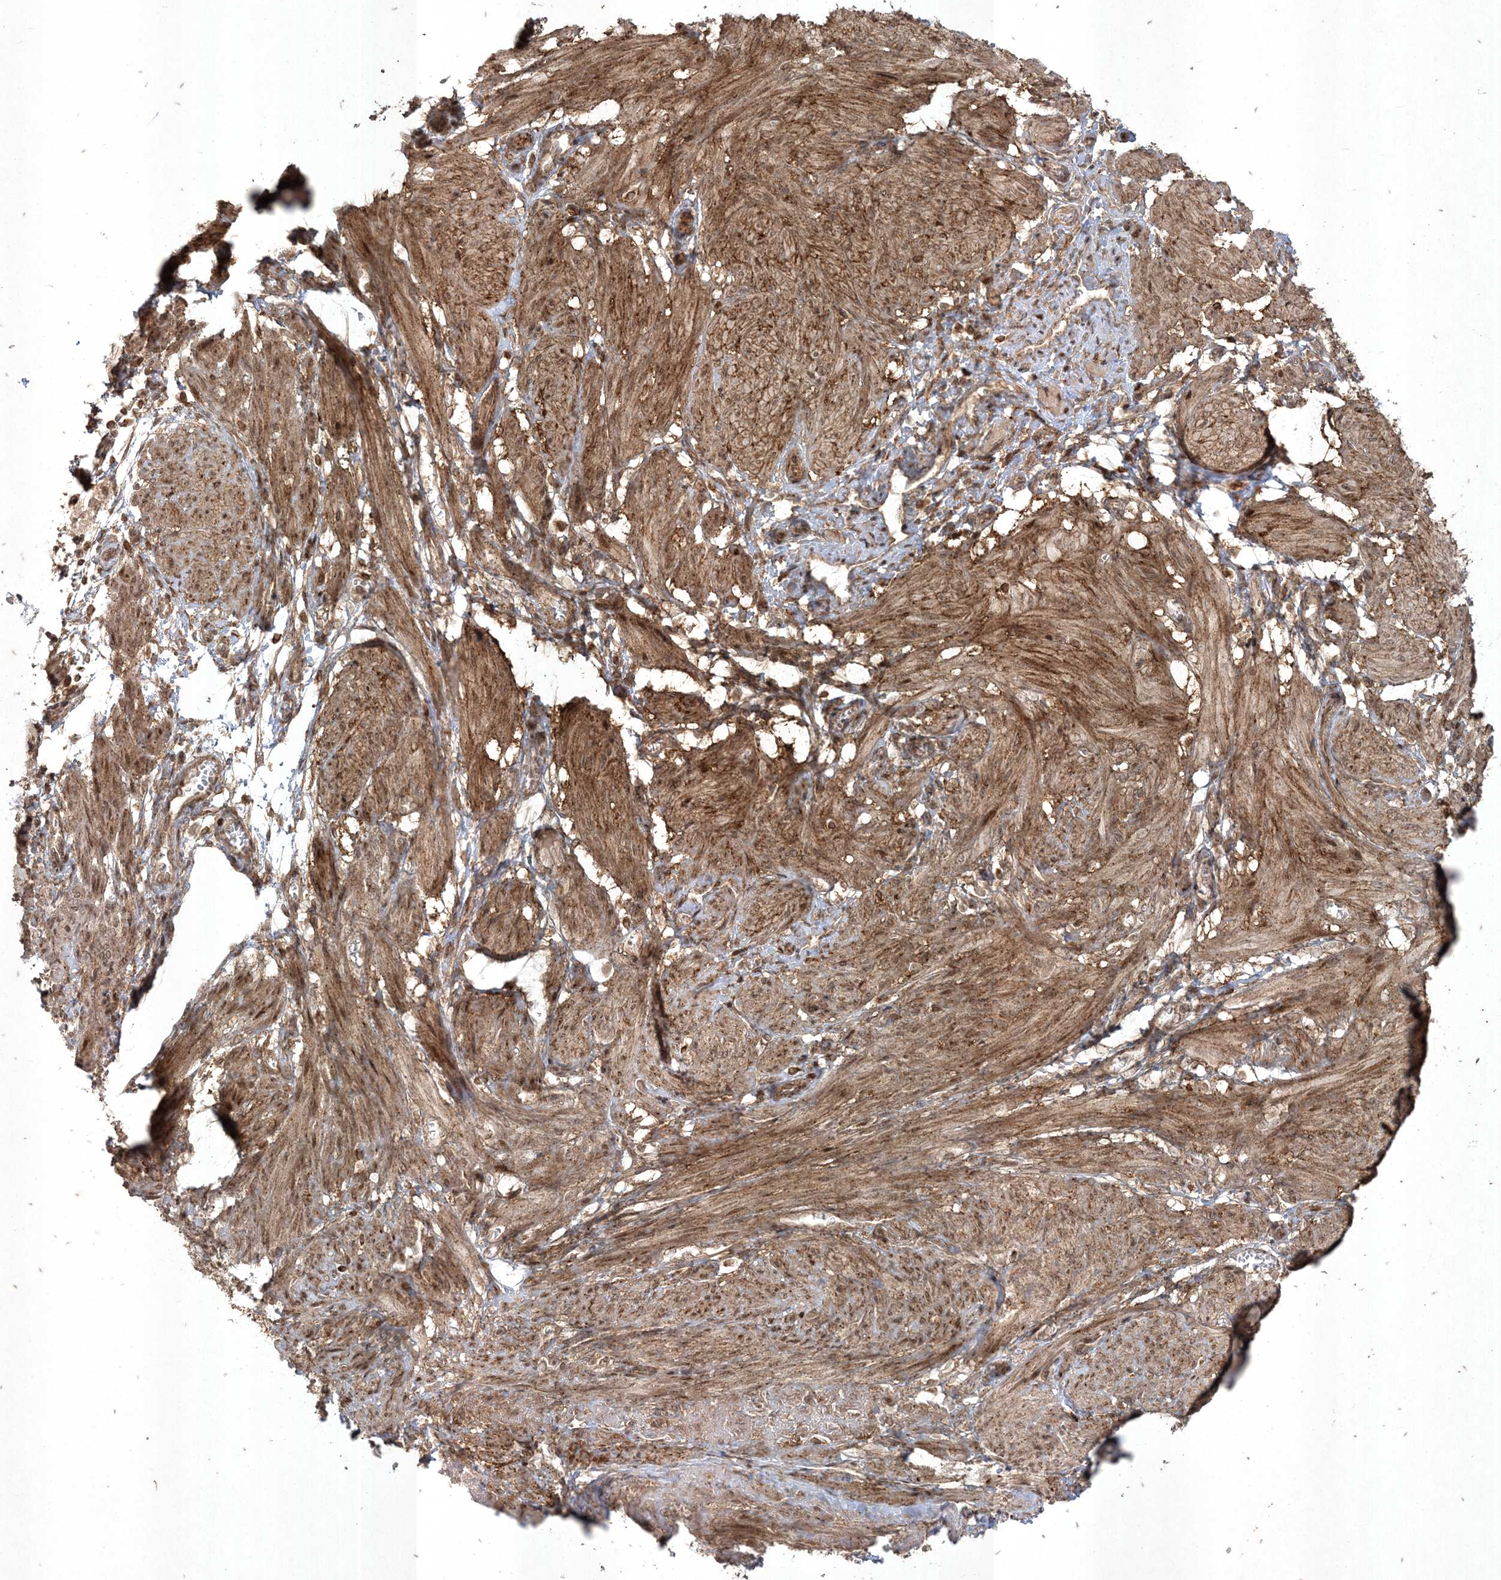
{"staining": {"intensity": "strong", "quantity": ">75%", "location": "cytoplasmic/membranous"}, "tissue": "smooth muscle", "cell_type": "Smooth muscle cells", "image_type": "normal", "snomed": [{"axis": "morphology", "description": "Normal tissue, NOS"}, {"axis": "topography", "description": "Smooth muscle"}], "caption": "Protein staining of normal smooth muscle shows strong cytoplasmic/membranous positivity in approximately >75% of smooth muscle cells.", "gene": "RRAS", "patient": {"sex": "female", "age": 39}}